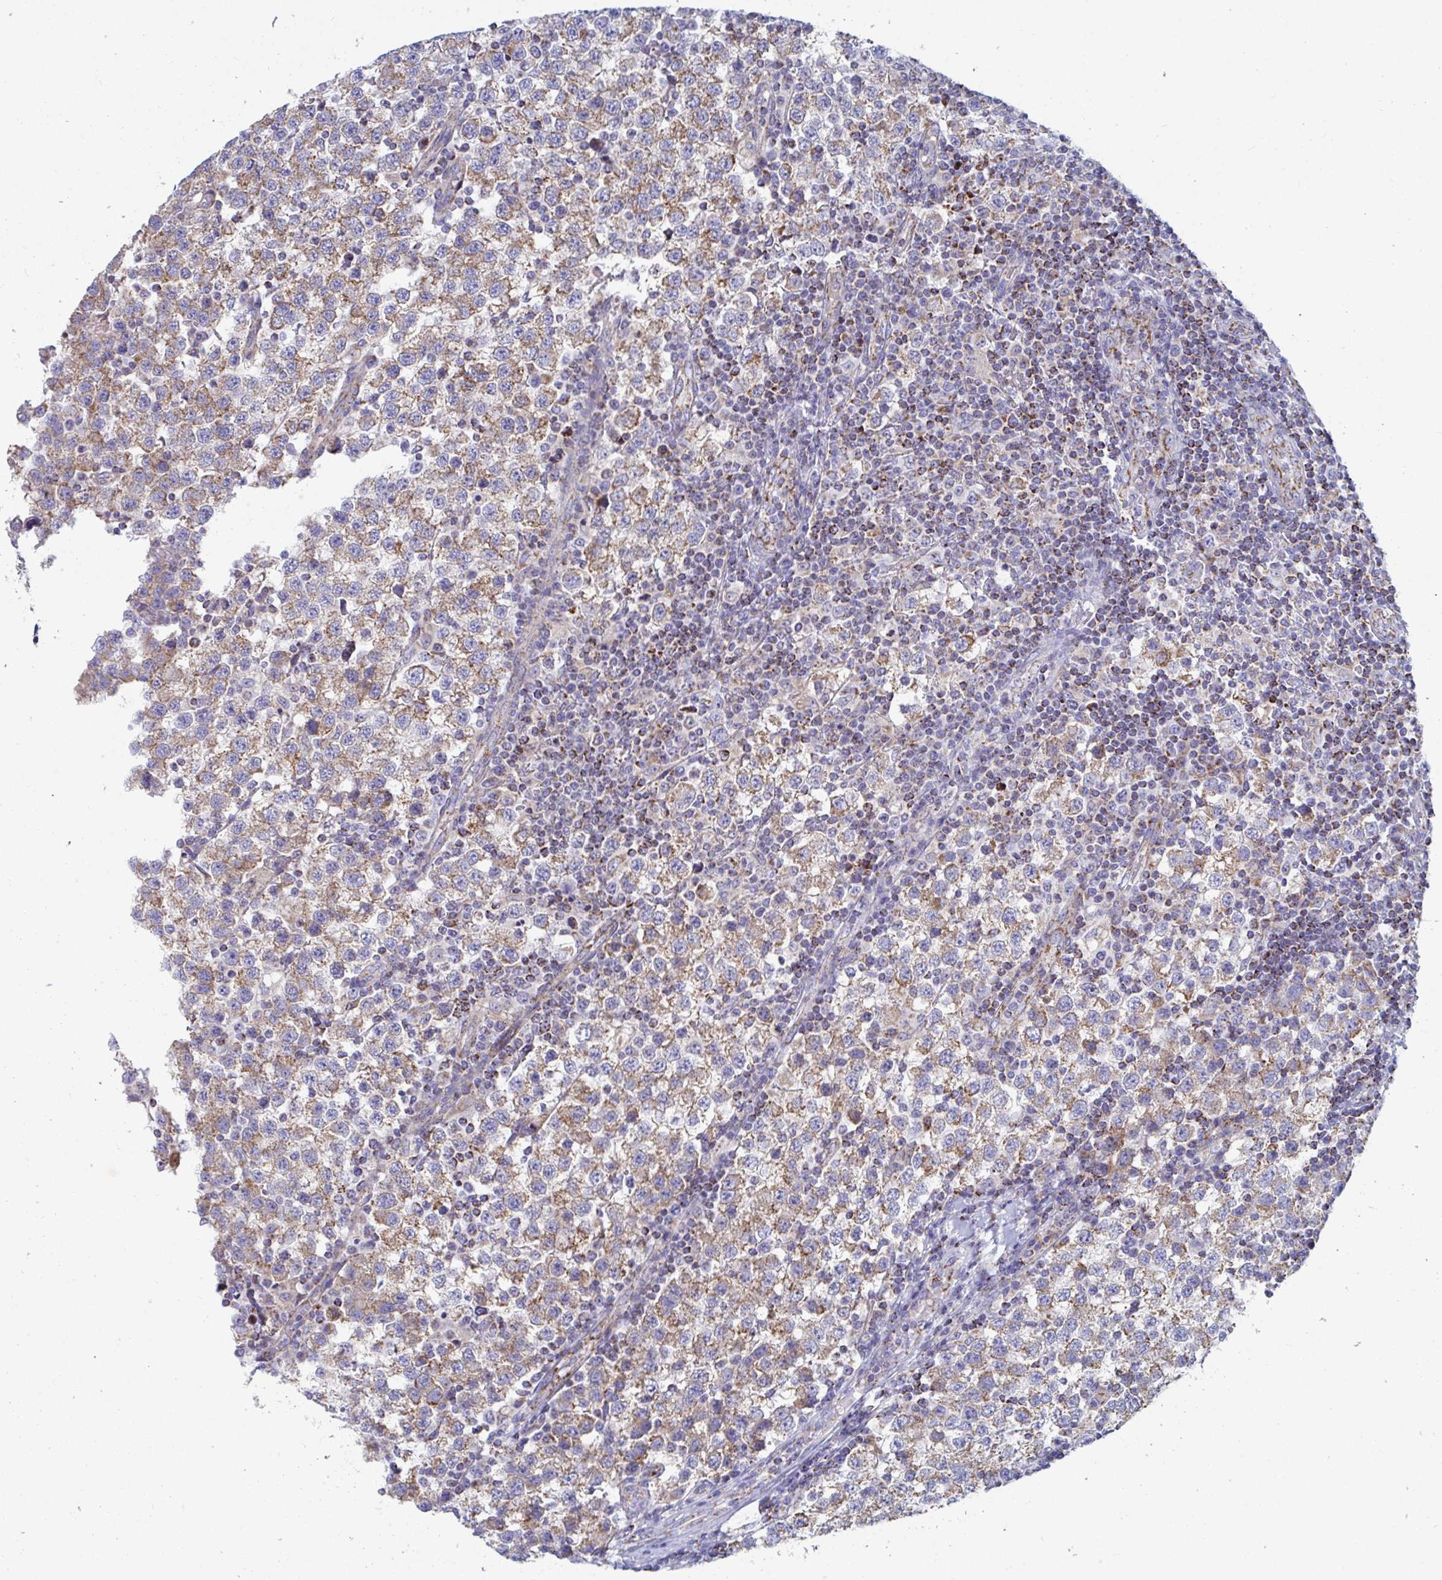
{"staining": {"intensity": "moderate", "quantity": ">75%", "location": "cytoplasmic/membranous"}, "tissue": "testis cancer", "cell_type": "Tumor cells", "image_type": "cancer", "snomed": [{"axis": "morphology", "description": "Seminoma, NOS"}, {"axis": "topography", "description": "Testis"}], "caption": "Immunohistochemical staining of human seminoma (testis) demonstrates moderate cytoplasmic/membranous protein staining in about >75% of tumor cells.", "gene": "BCAT2", "patient": {"sex": "male", "age": 34}}